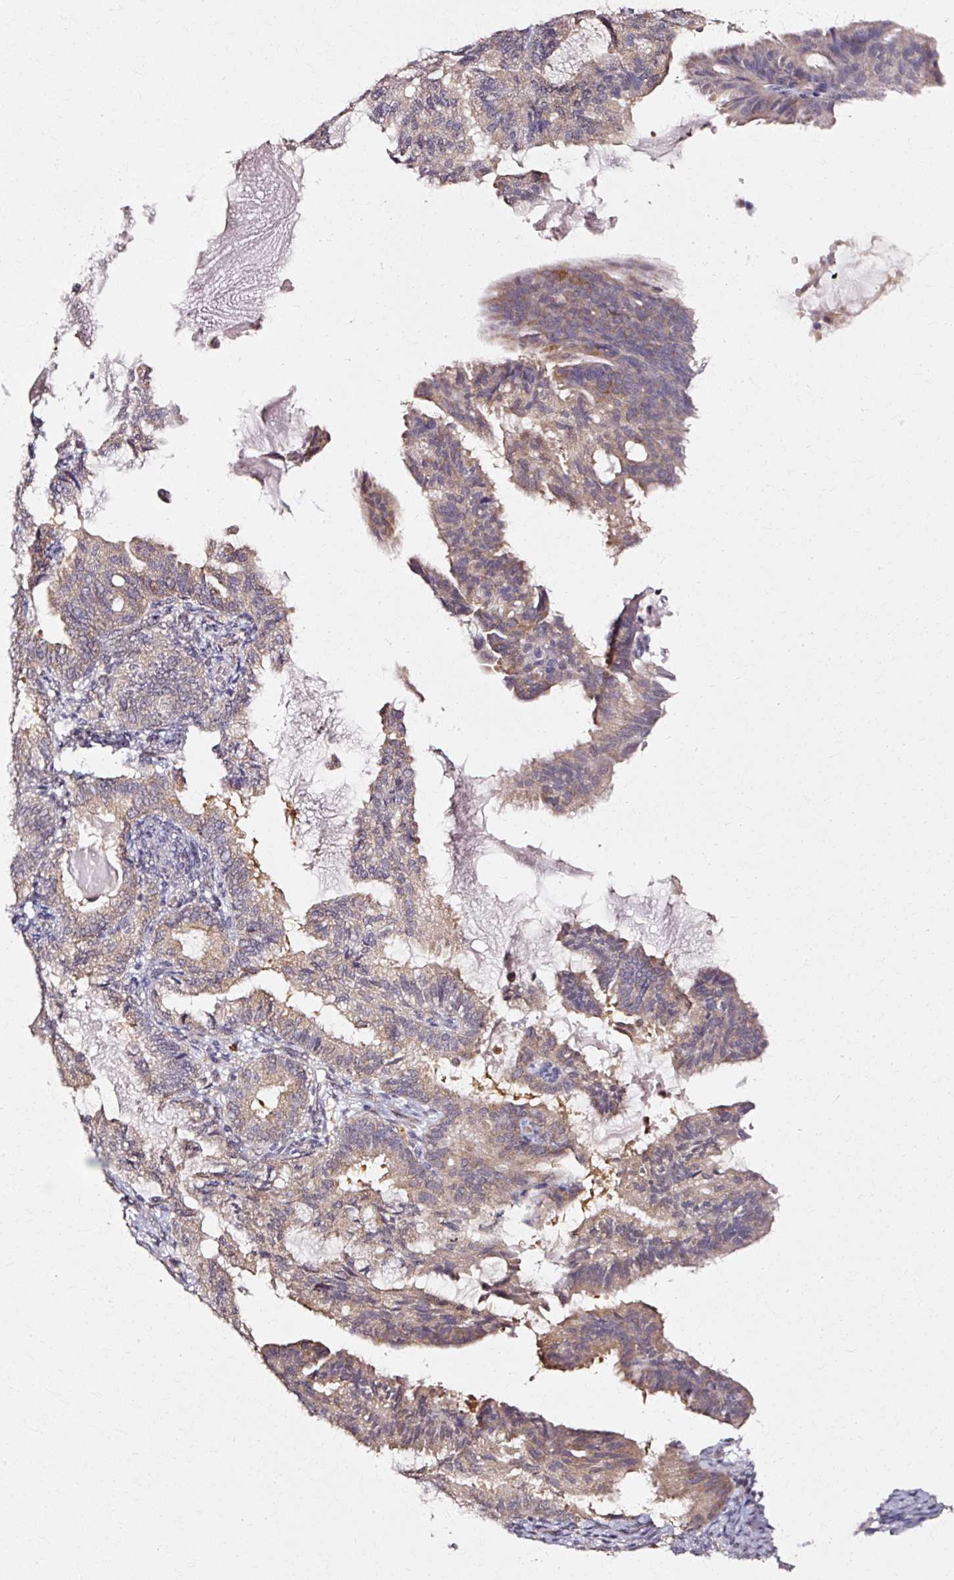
{"staining": {"intensity": "moderate", "quantity": ">75%", "location": "cytoplasmic/membranous"}, "tissue": "endometrial cancer", "cell_type": "Tumor cells", "image_type": "cancer", "snomed": [{"axis": "morphology", "description": "Adenocarcinoma, NOS"}, {"axis": "topography", "description": "Endometrium"}], "caption": "A brown stain highlights moderate cytoplasmic/membranous positivity of a protein in human endometrial adenocarcinoma tumor cells. (Brightfield microscopy of DAB IHC at high magnification).", "gene": "RGPD5", "patient": {"sex": "female", "age": 86}}